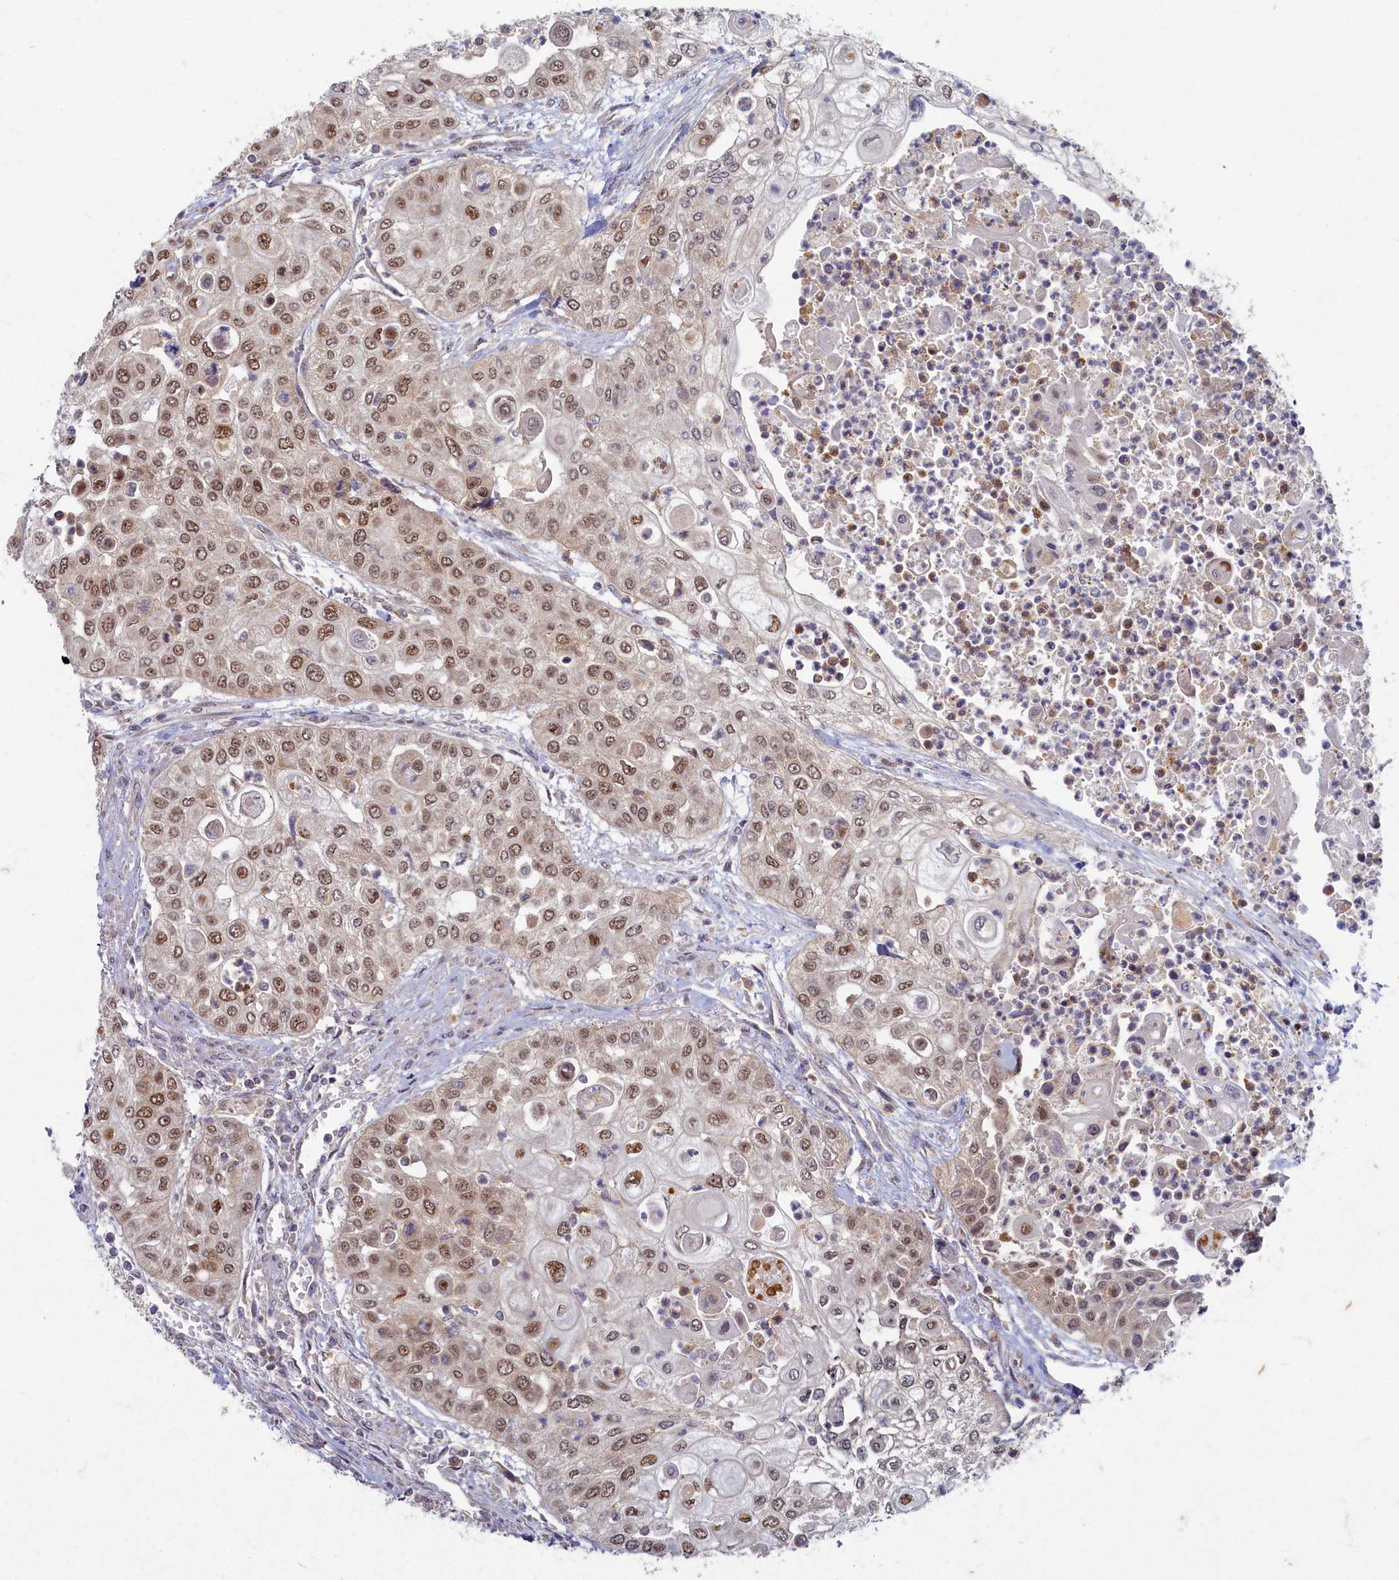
{"staining": {"intensity": "moderate", "quantity": ">75%", "location": "nuclear"}, "tissue": "urothelial cancer", "cell_type": "Tumor cells", "image_type": "cancer", "snomed": [{"axis": "morphology", "description": "Urothelial carcinoma, High grade"}, {"axis": "topography", "description": "Urinary bladder"}], "caption": "Immunohistochemical staining of human urothelial cancer reveals moderate nuclear protein expression in about >75% of tumor cells.", "gene": "WDR59", "patient": {"sex": "female", "age": 79}}